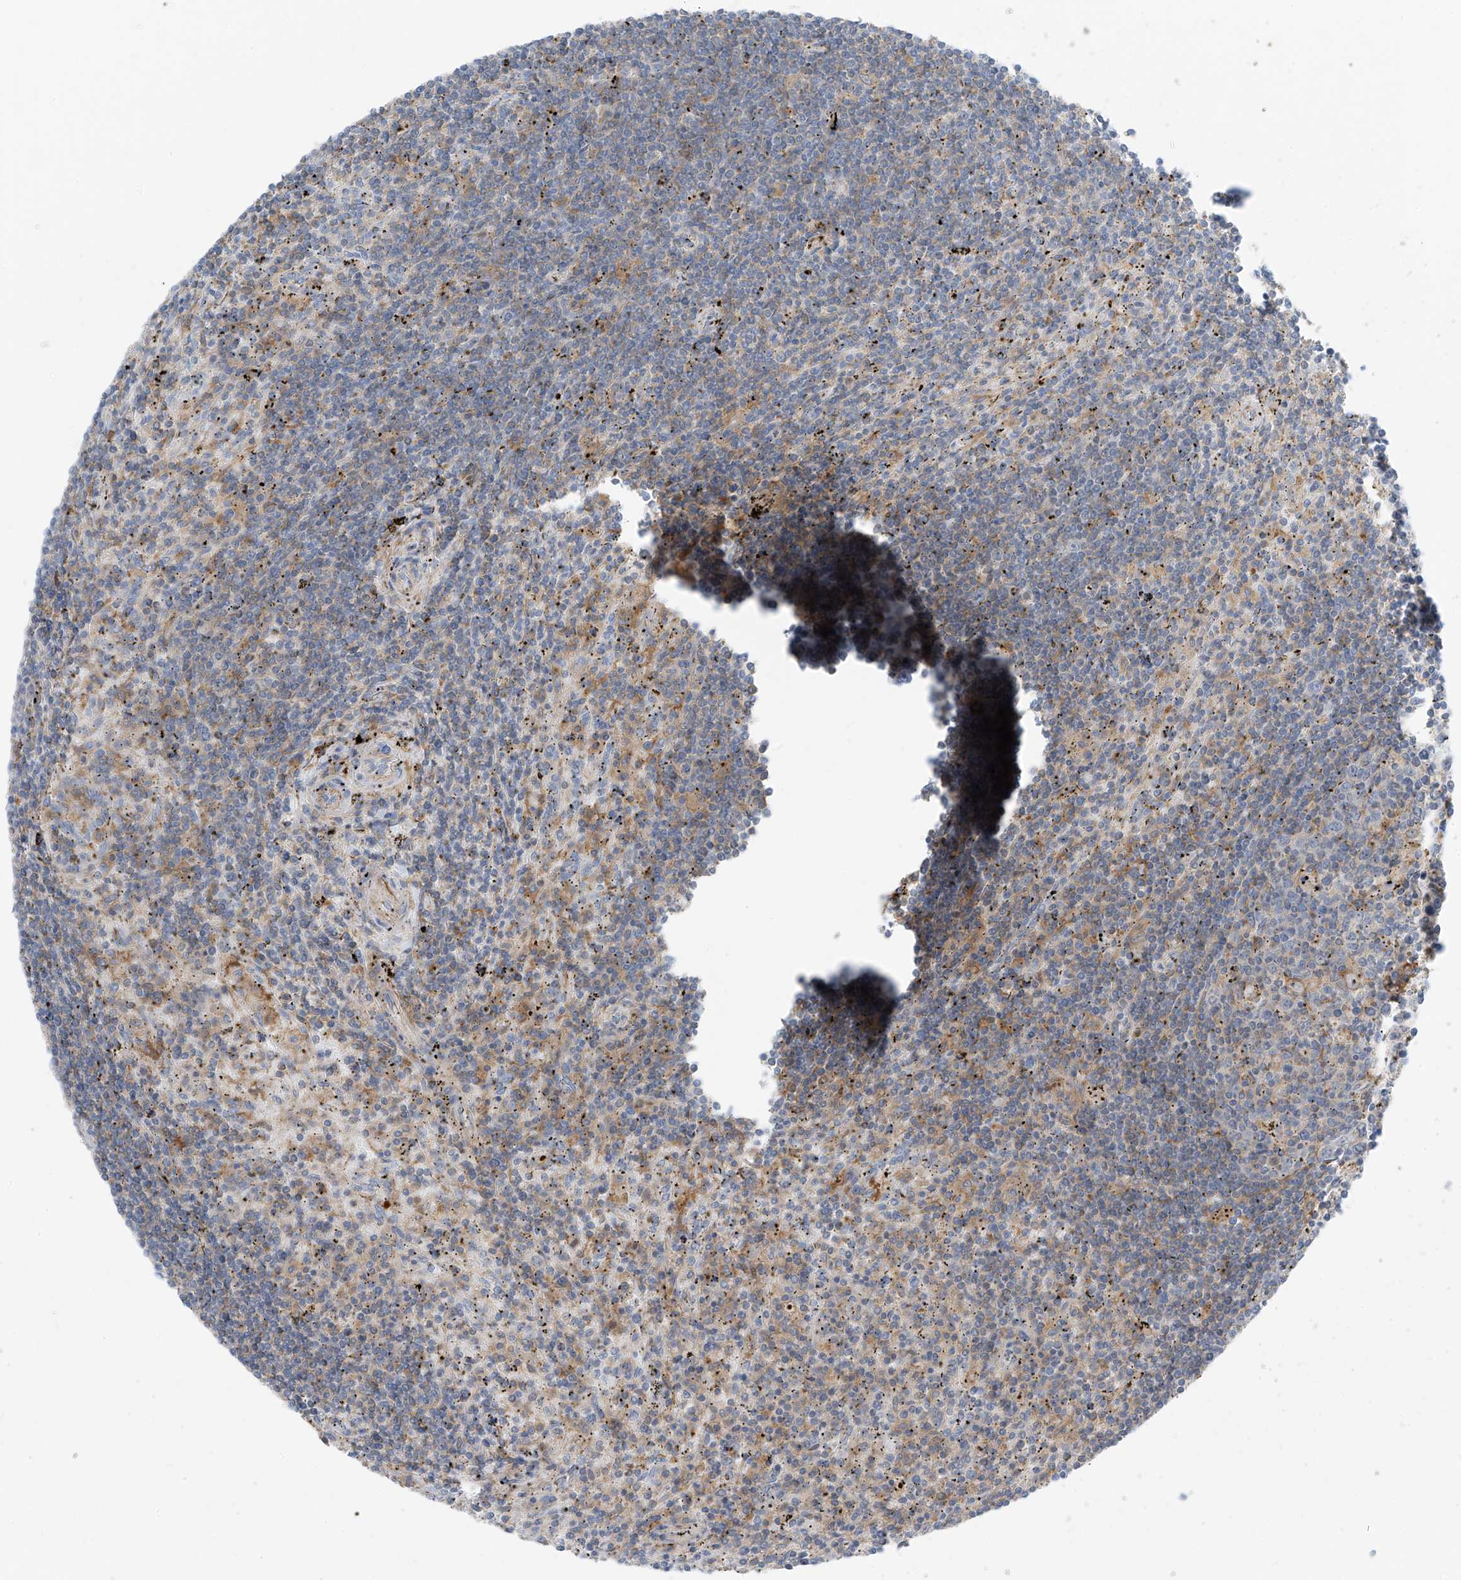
{"staining": {"intensity": "weak", "quantity": "25%-75%", "location": "cytoplasmic/membranous"}, "tissue": "lymphoma", "cell_type": "Tumor cells", "image_type": "cancer", "snomed": [{"axis": "morphology", "description": "Malignant lymphoma, non-Hodgkin's type, Low grade"}, {"axis": "topography", "description": "Spleen"}], "caption": "Low-grade malignant lymphoma, non-Hodgkin's type stained with DAB IHC exhibits low levels of weak cytoplasmic/membranous positivity in about 25%-75% of tumor cells.", "gene": "NALCN", "patient": {"sex": "male", "age": 76}}